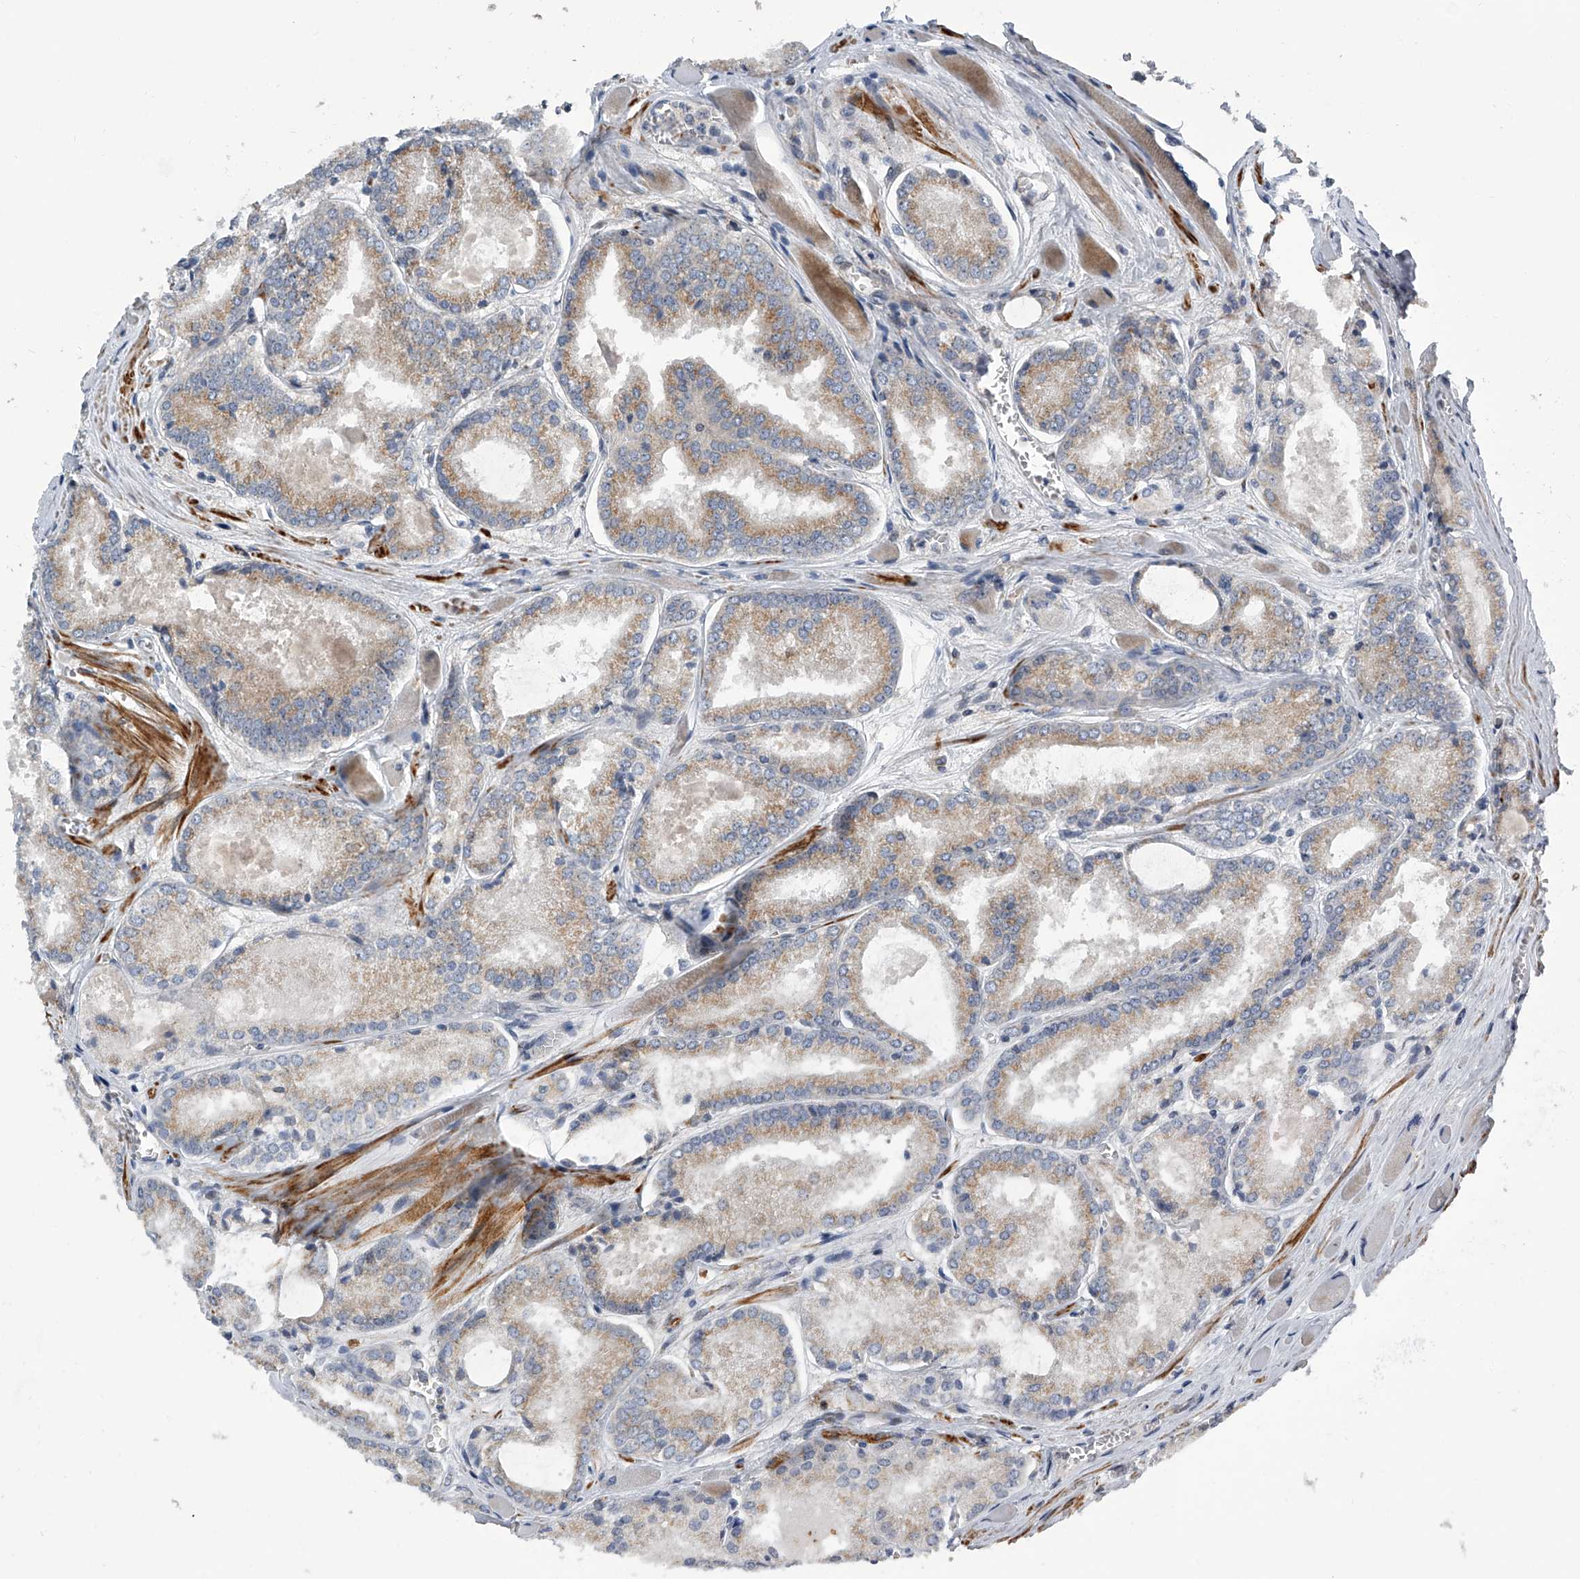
{"staining": {"intensity": "weak", "quantity": ">75%", "location": "cytoplasmic/membranous"}, "tissue": "prostate cancer", "cell_type": "Tumor cells", "image_type": "cancer", "snomed": [{"axis": "morphology", "description": "Adenocarcinoma, Low grade"}, {"axis": "topography", "description": "Prostate"}], "caption": "Protein expression analysis of prostate cancer (low-grade adenocarcinoma) reveals weak cytoplasmic/membranous staining in about >75% of tumor cells.", "gene": "DLGAP2", "patient": {"sex": "male", "age": 67}}